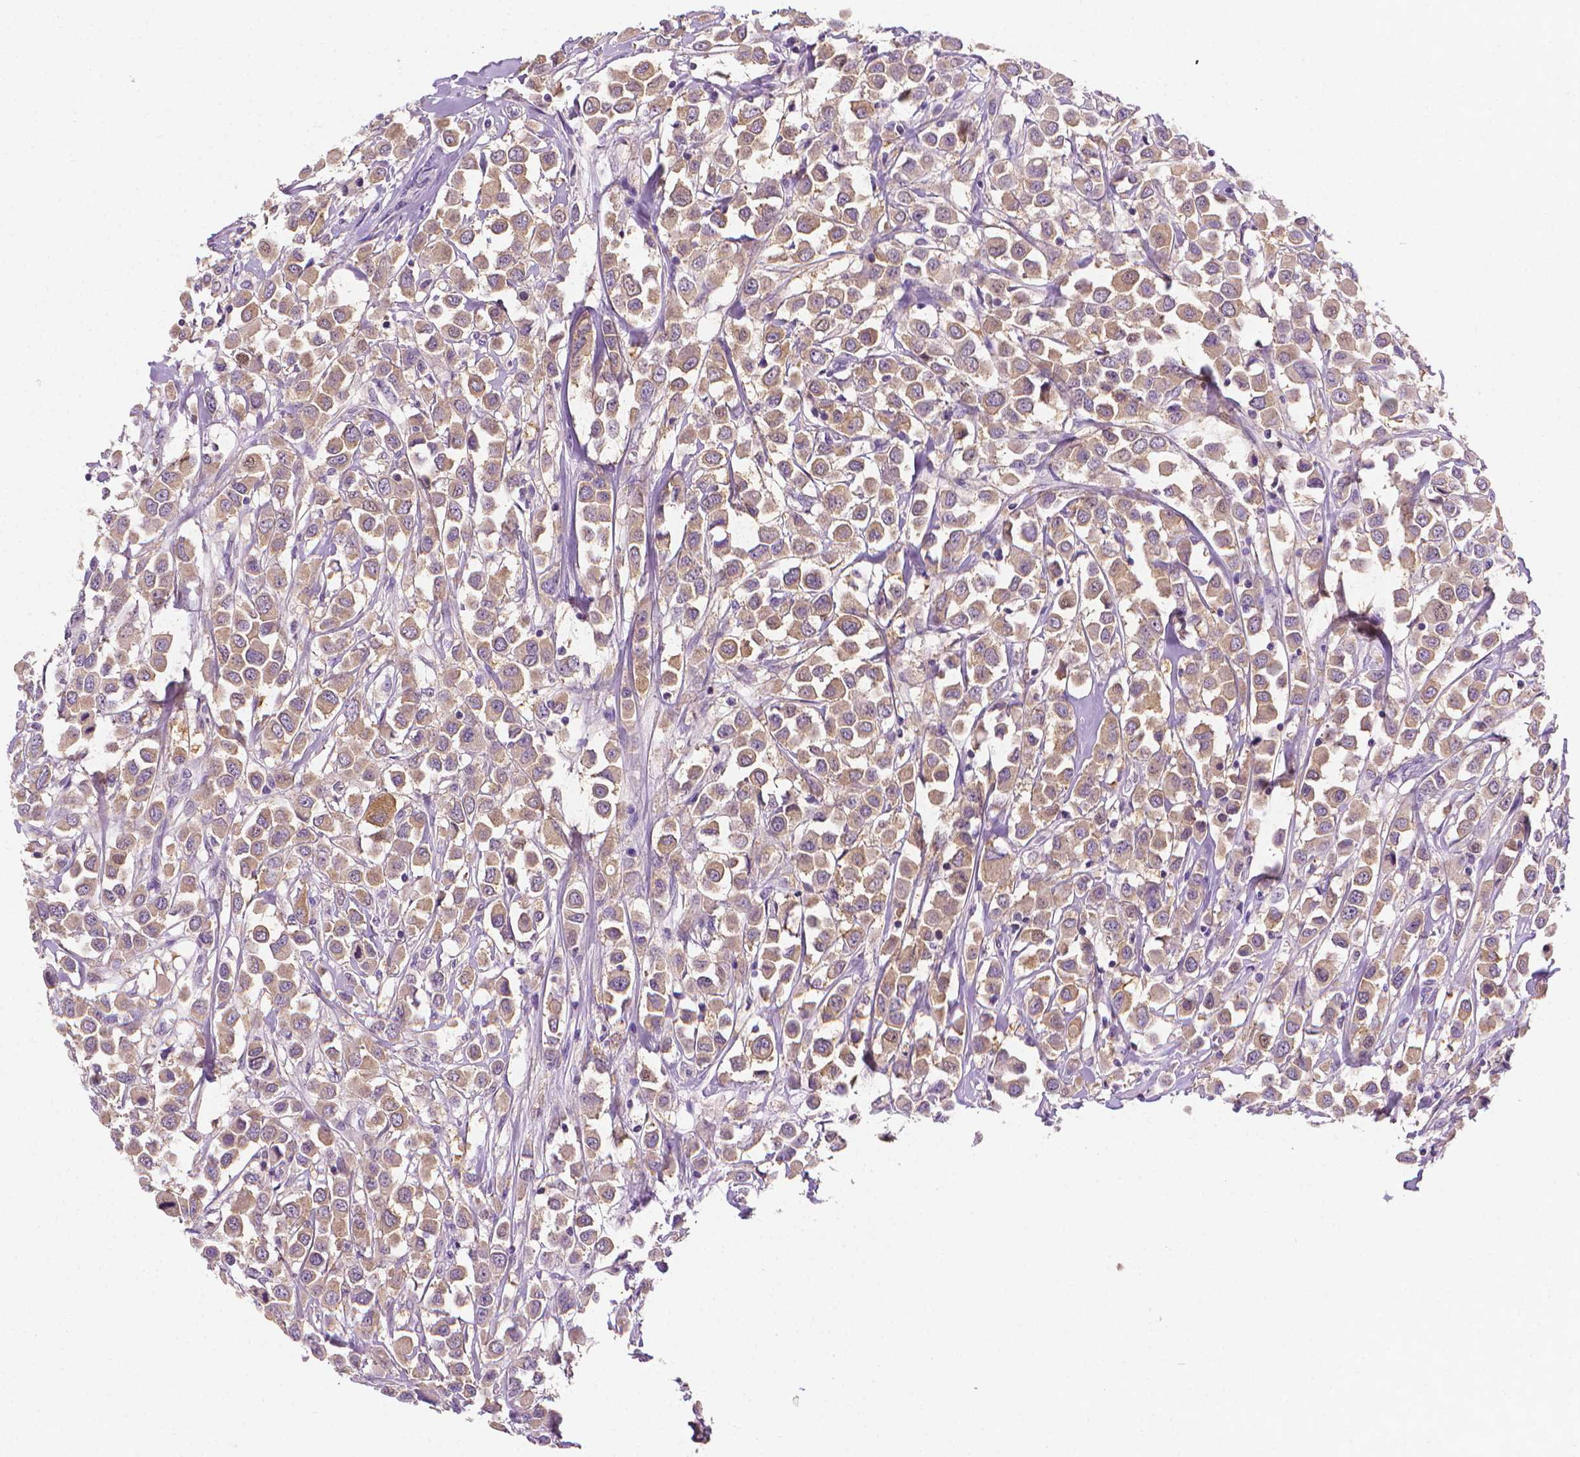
{"staining": {"intensity": "weak", "quantity": ">75%", "location": "cytoplasmic/membranous"}, "tissue": "breast cancer", "cell_type": "Tumor cells", "image_type": "cancer", "snomed": [{"axis": "morphology", "description": "Duct carcinoma"}, {"axis": "topography", "description": "Breast"}], "caption": "Immunohistochemical staining of human intraductal carcinoma (breast) reveals weak cytoplasmic/membranous protein positivity in about >75% of tumor cells.", "gene": "FASN", "patient": {"sex": "female", "age": 61}}